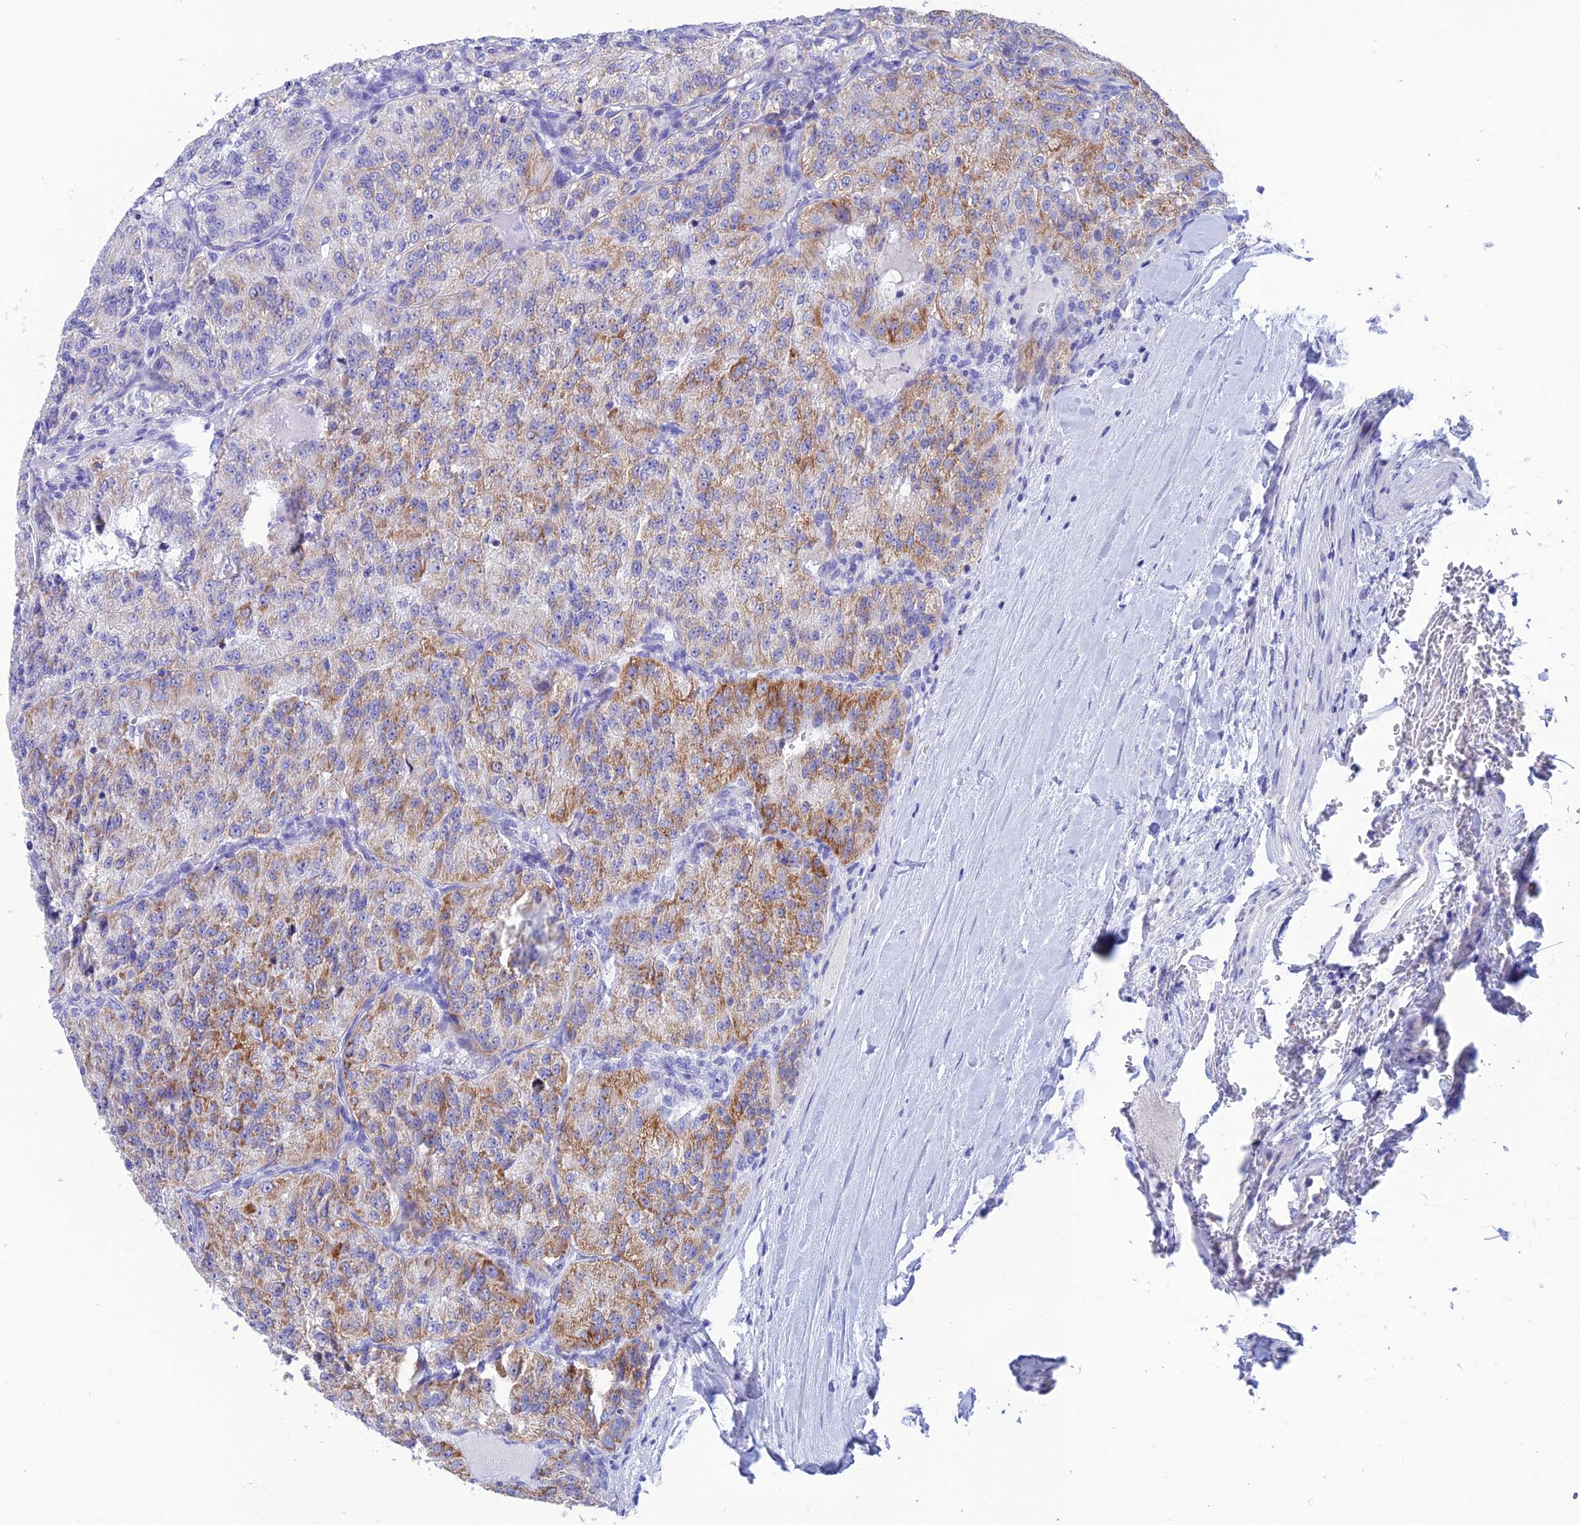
{"staining": {"intensity": "moderate", "quantity": "<25%", "location": "cytoplasmic/membranous"}, "tissue": "renal cancer", "cell_type": "Tumor cells", "image_type": "cancer", "snomed": [{"axis": "morphology", "description": "Adenocarcinoma, NOS"}, {"axis": "topography", "description": "Kidney"}], "caption": "High-magnification brightfield microscopy of renal adenocarcinoma stained with DAB (3,3'-diaminobenzidine) (brown) and counterstained with hematoxylin (blue). tumor cells exhibit moderate cytoplasmic/membranous staining is seen in about<25% of cells.", "gene": "NXPE4", "patient": {"sex": "female", "age": 63}}